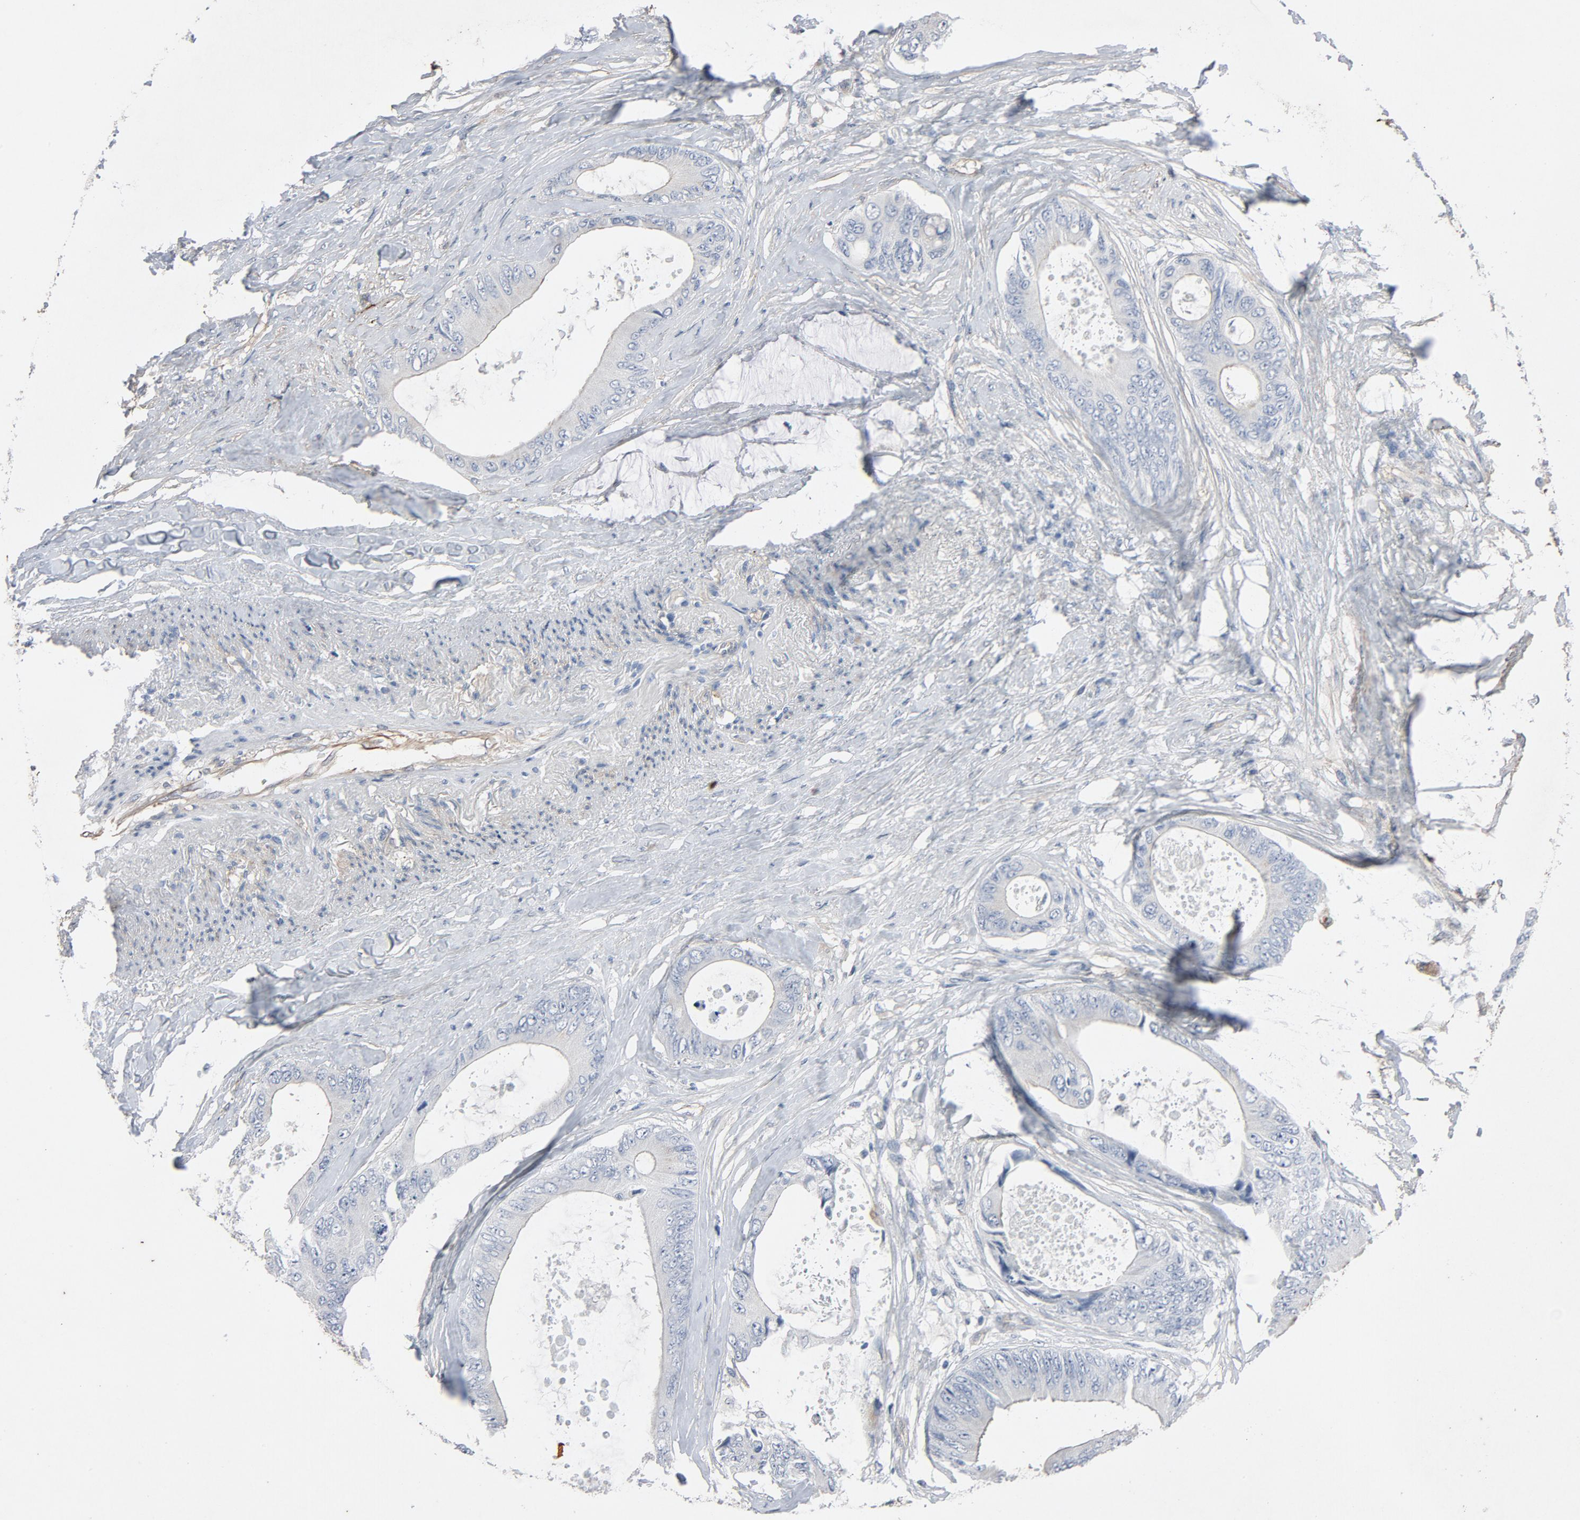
{"staining": {"intensity": "negative", "quantity": "none", "location": "none"}, "tissue": "colorectal cancer", "cell_type": "Tumor cells", "image_type": "cancer", "snomed": [{"axis": "morphology", "description": "Normal tissue, NOS"}, {"axis": "morphology", "description": "Adenocarcinoma, NOS"}, {"axis": "topography", "description": "Rectum"}, {"axis": "topography", "description": "Peripheral nerve tissue"}], "caption": "This micrograph is of adenocarcinoma (colorectal) stained with immunohistochemistry (IHC) to label a protein in brown with the nuclei are counter-stained blue. There is no positivity in tumor cells. (Brightfield microscopy of DAB (3,3'-diaminobenzidine) immunohistochemistry at high magnification).", "gene": "KDR", "patient": {"sex": "female", "age": 77}}